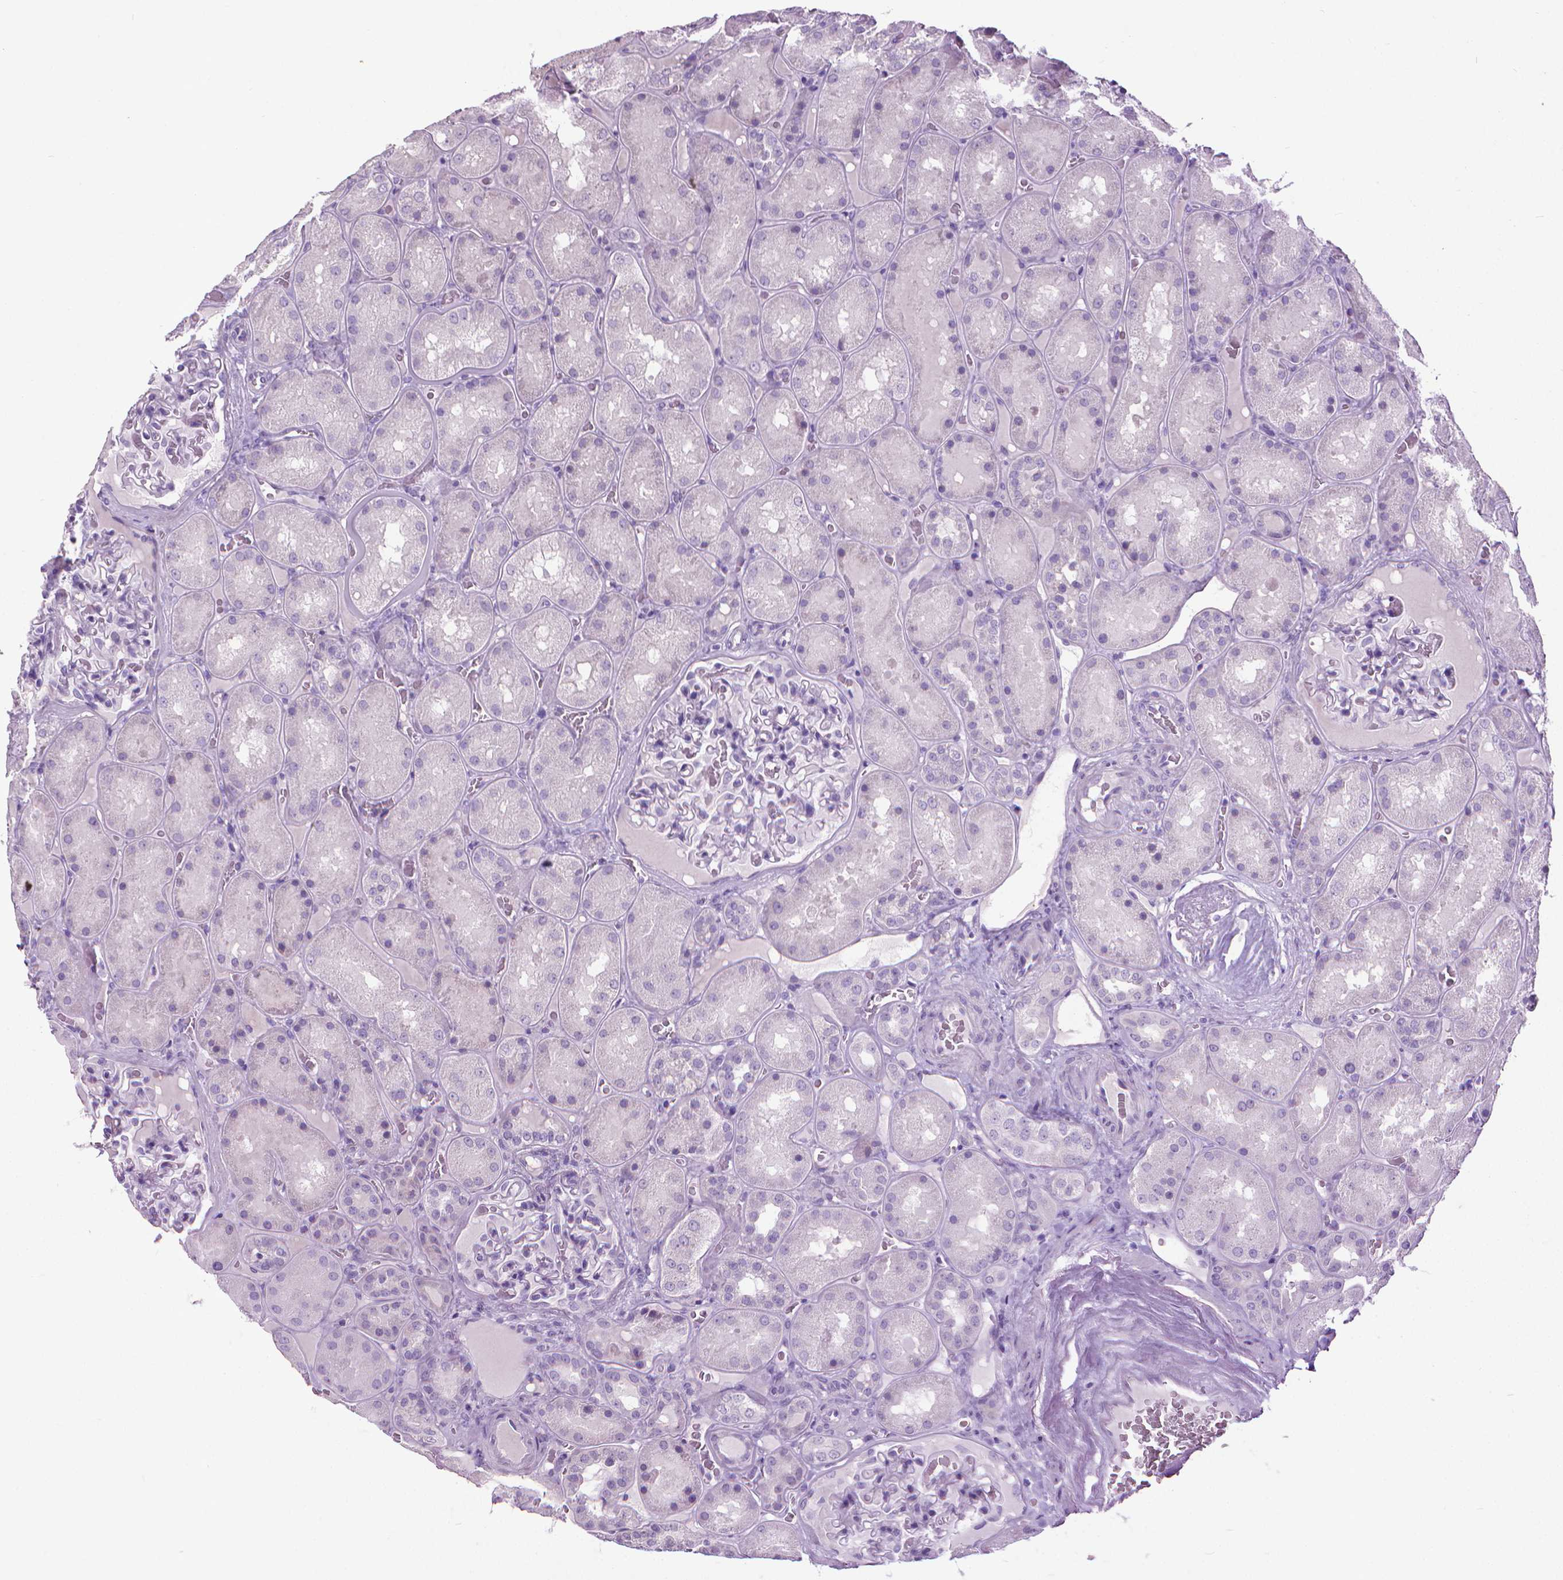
{"staining": {"intensity": "negative", "quantity": "none", "location": "none"}, "tissue": "kidney", "cell_type": "Cells in glomeruli", "image_type": "normal", "snomed": [{"axis": "morphology", "description": "Normal tissue, NOS"}, {"axis": "topography", "description": "Kidney"}], "caption": "The image demonstrates no significant expression in cells in glomeruli of kidney.", "gene": "KRT5", "patient": {"sex": "male", "age": 73}}